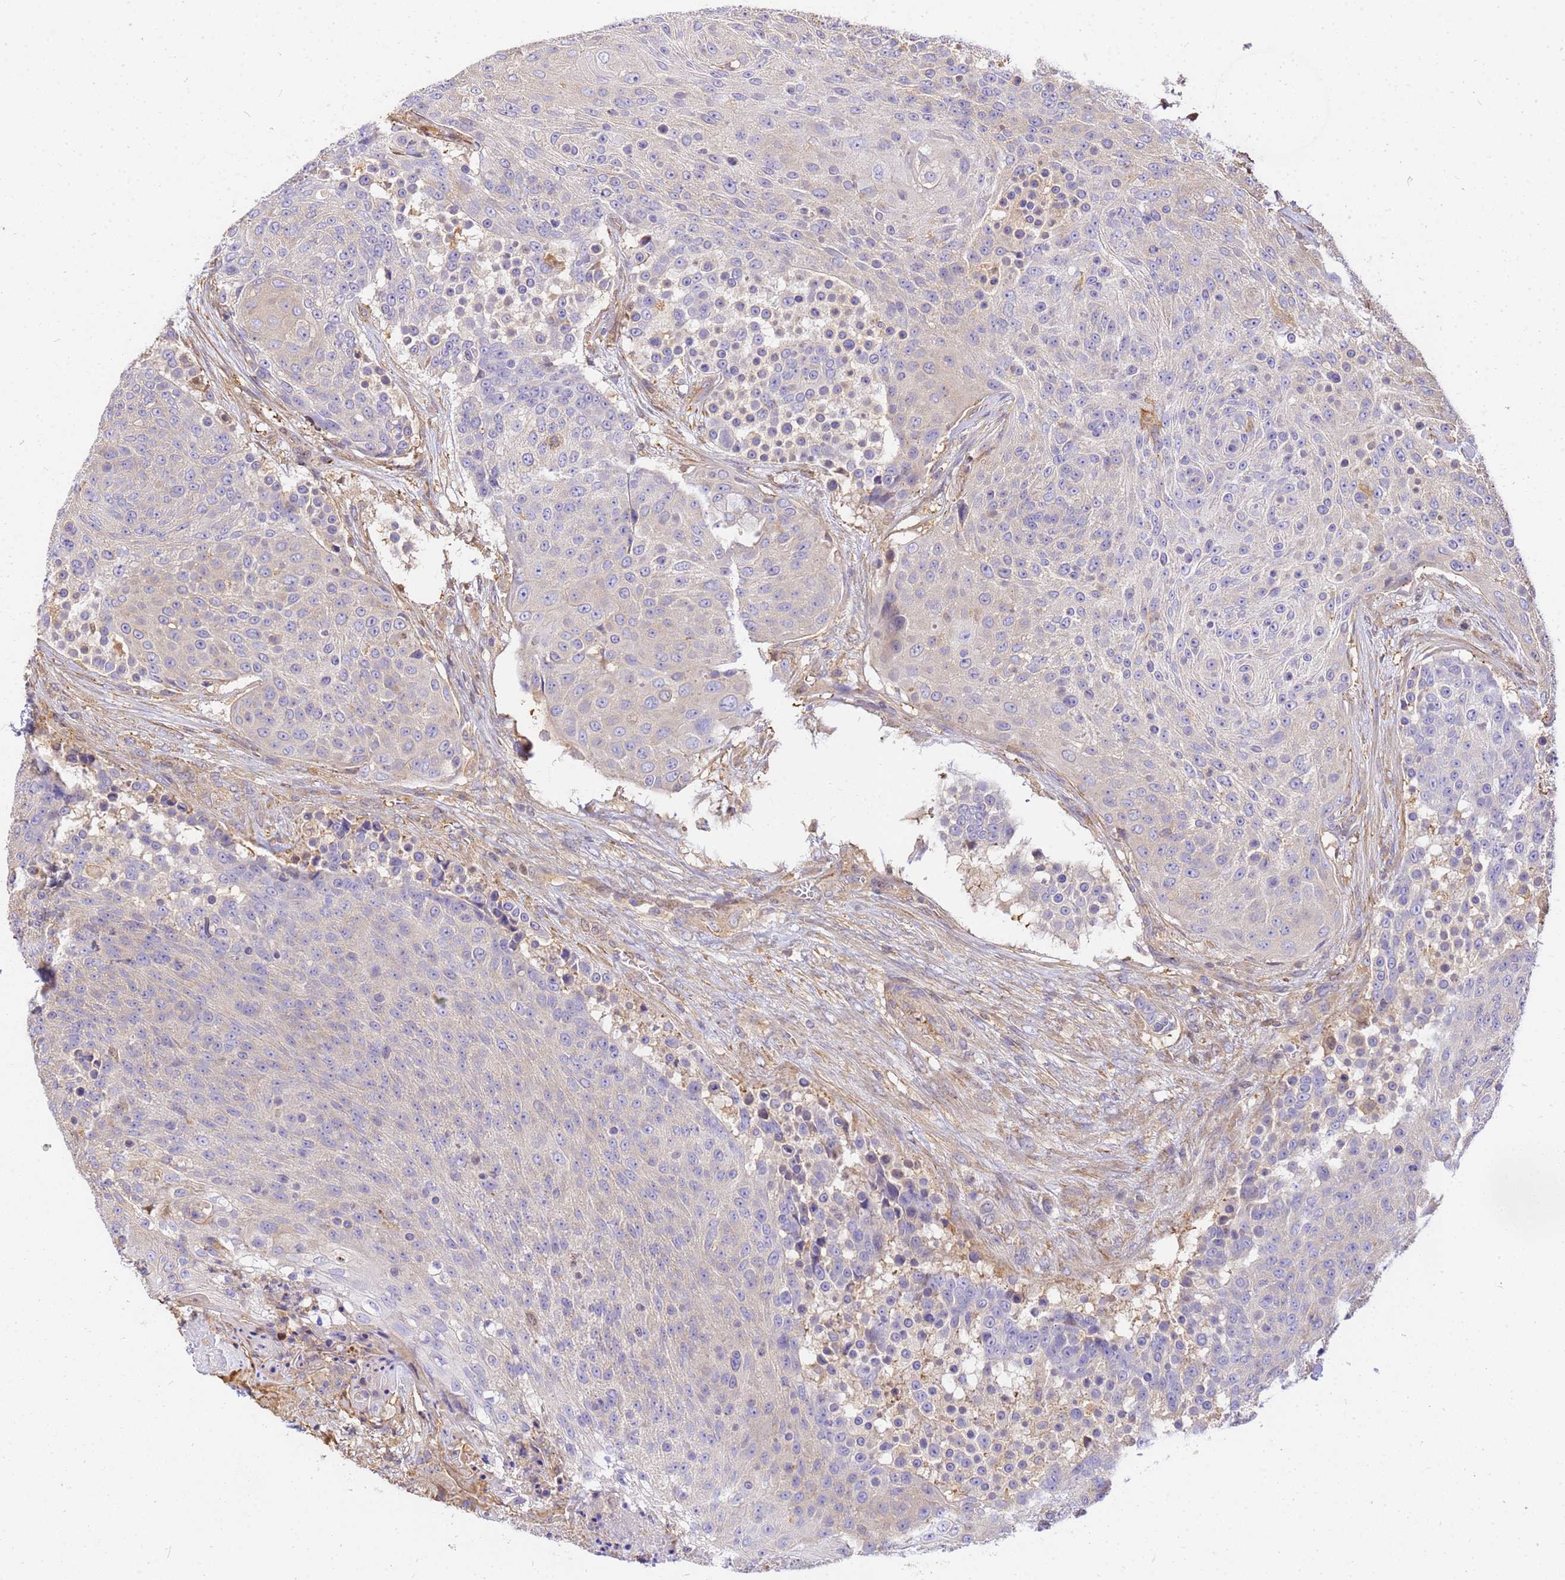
{"staining": {"intensity": "weak", "quantity": "<25%", "location": "cytoplasmic/membranous"}, "tissue": "urothelial cancer", "cell_type": "Tumor cells", "image_type": "cancer", "snomed": [{"axis": "morphology", "description": "Urothelial carcinoma, High grade"}, {"axis": "topography", "description": "Urinary bladder"}], "caption": "Tumor cells show no significant protein positivity in urothelial carcinoma (high-grade).", "gene": "WDR64", "patient": {"sex": "female", "age": 63}}